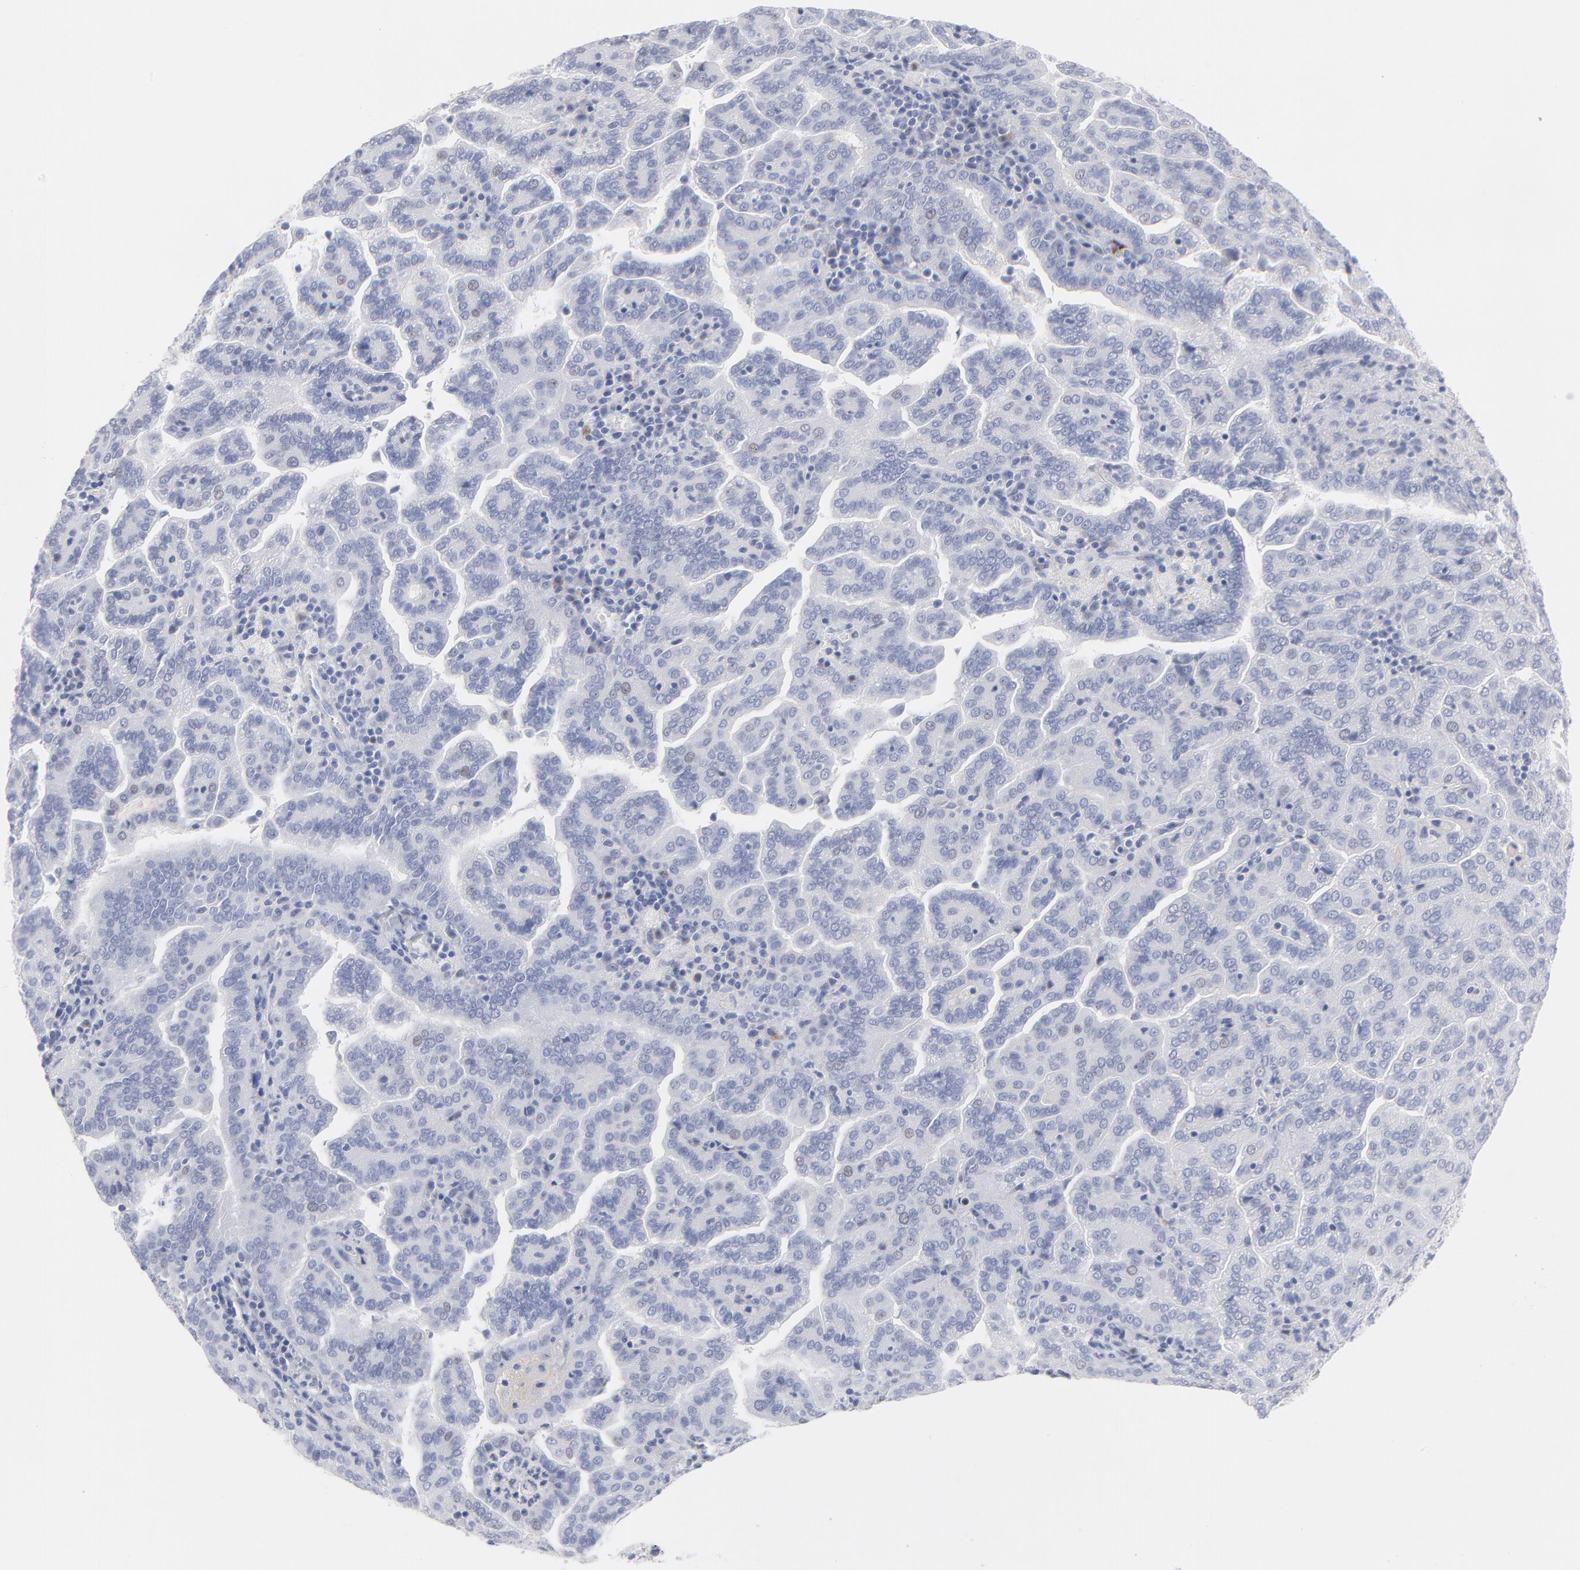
{"staining": {"intensity": "negative", "quantity": "none", "location": "none"}, "tissue": "renal cancer", "cell_type": "Tumor cells", "image_type": "cancer", "snomed": [{"axis": "morphology", "description": "Adenocarcinoma, NOS"}, {"axis": "topography", "description": "Kidney"}], "caption": "Tumor cells are negative for brown protein staining in renal cancer.", "gene": "MCM7", "patient": {"sex": "male", "age": 61}}